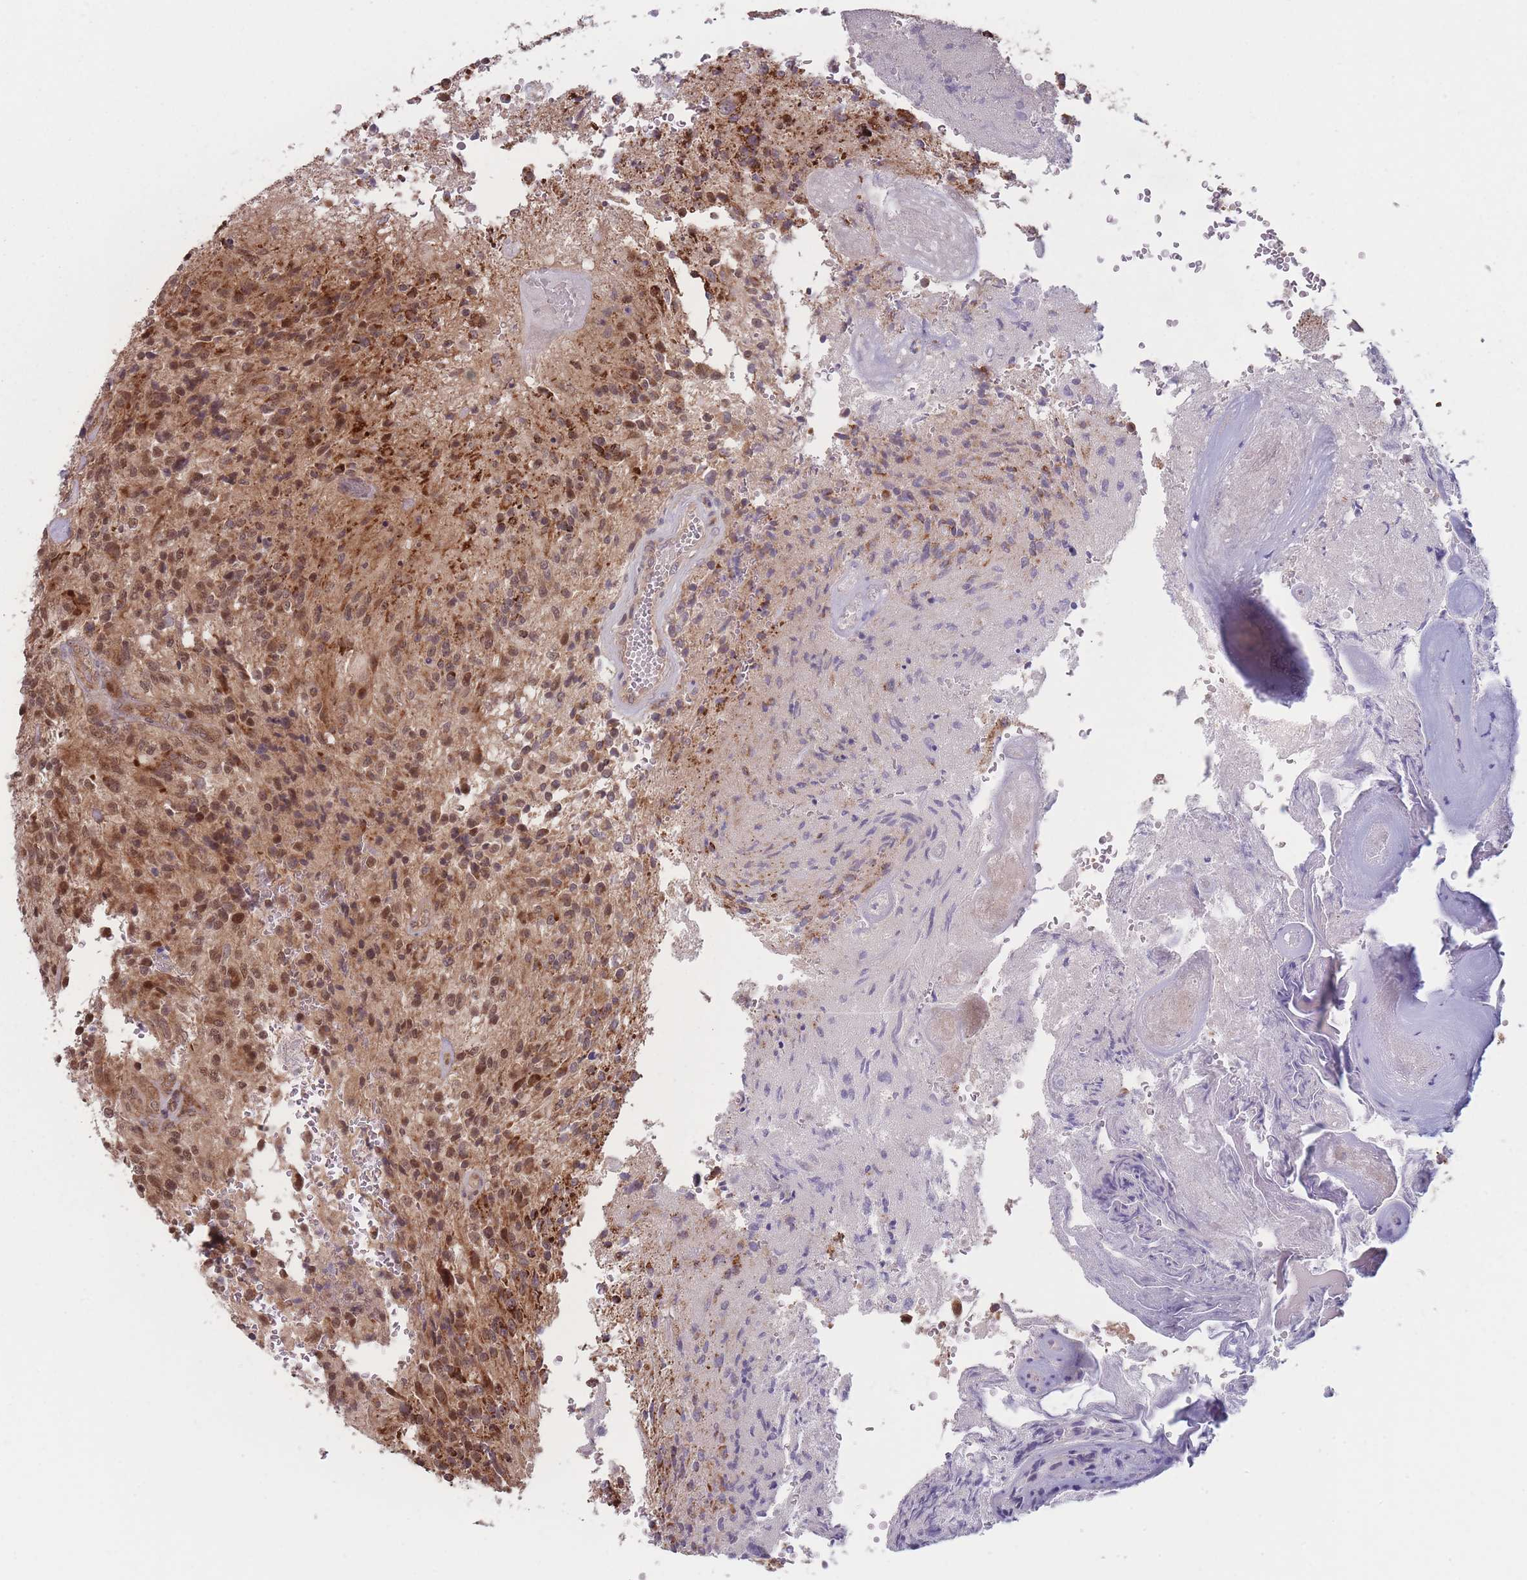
{"staining": {"intensity": "strong", "quantity": "25%-75%", "location": "cytoplasmic/membranous,nuclear"}, "tissue": "glioma", "cell_type": "Tumor cells", "image_type": "cancer", "snomed": [{"axis": "morphology", "description": "Normal tissue, NOS"}, {"axis": "morphology", "description": "Glioma, malignant, High grade"}, {"axis": "topography", "description": "Cerebral cortex"}], "caption": "Immunohistochemistry of glioma displays high levels of strong cytoplasmic/membranous and nuclear expression in approximately 25%-75% of tumor cells.", "gene": "RPS18", "patient": {"sex": "male", "age": 56}}